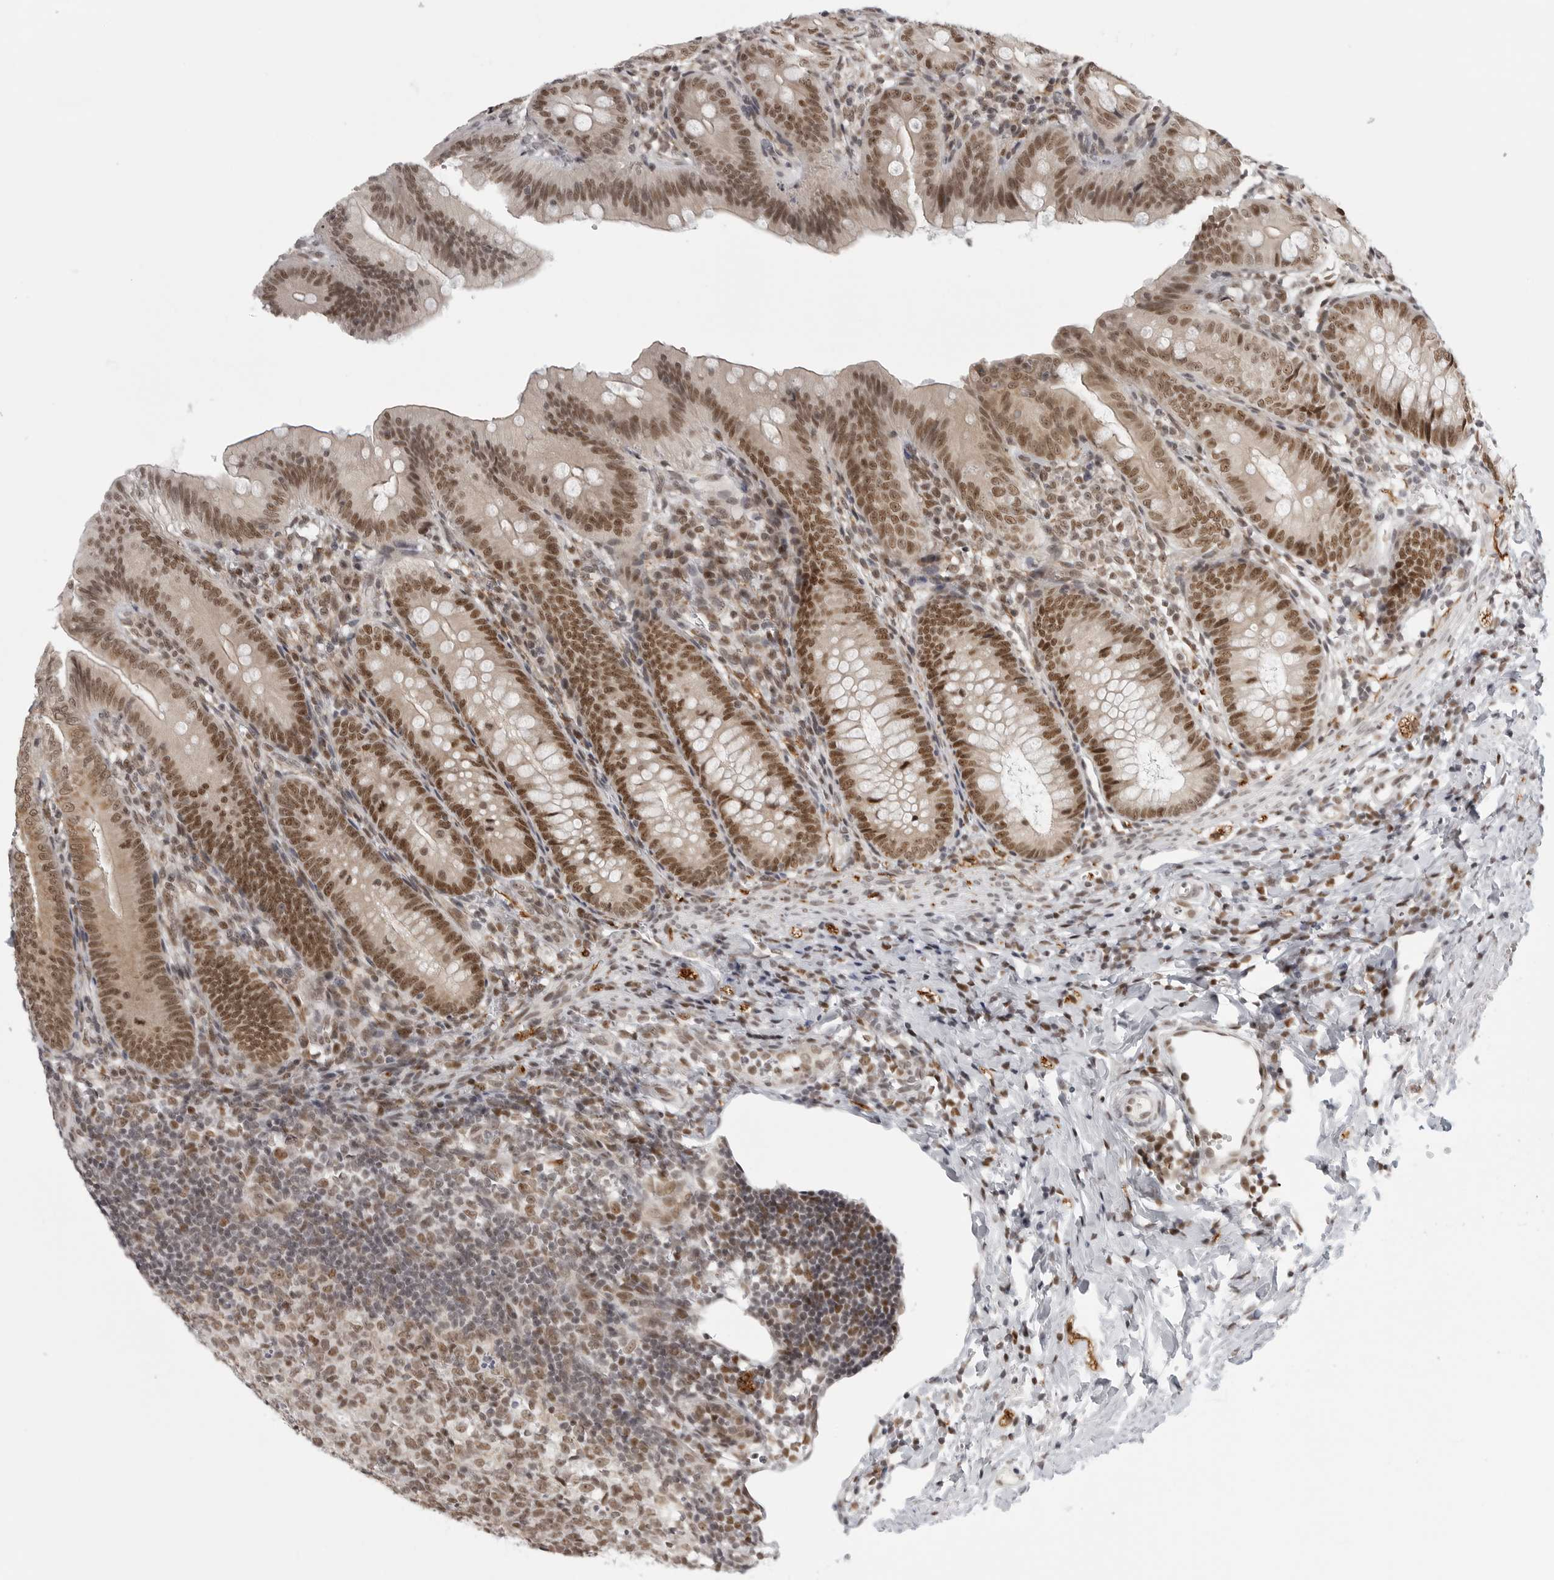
{"staining": {"intensity": "moderate", "quantity": ">75%", "location": "nuclear"}, "tissue": "appendix", "cell_type": "Glandular cells", "image_type": "normal", "snomed": [{"axis": "morphology", "description": "Normal tissue, NOS"}, {"axis": "topography", "description": "Appendix"}], "caption": "A medium amount of moderate nuclear staining is seen in approximately >75% of glandular cells in unremarkable appendix.", "gene": "PRDM10", "patient": {"sex": "male", "age": 1}}